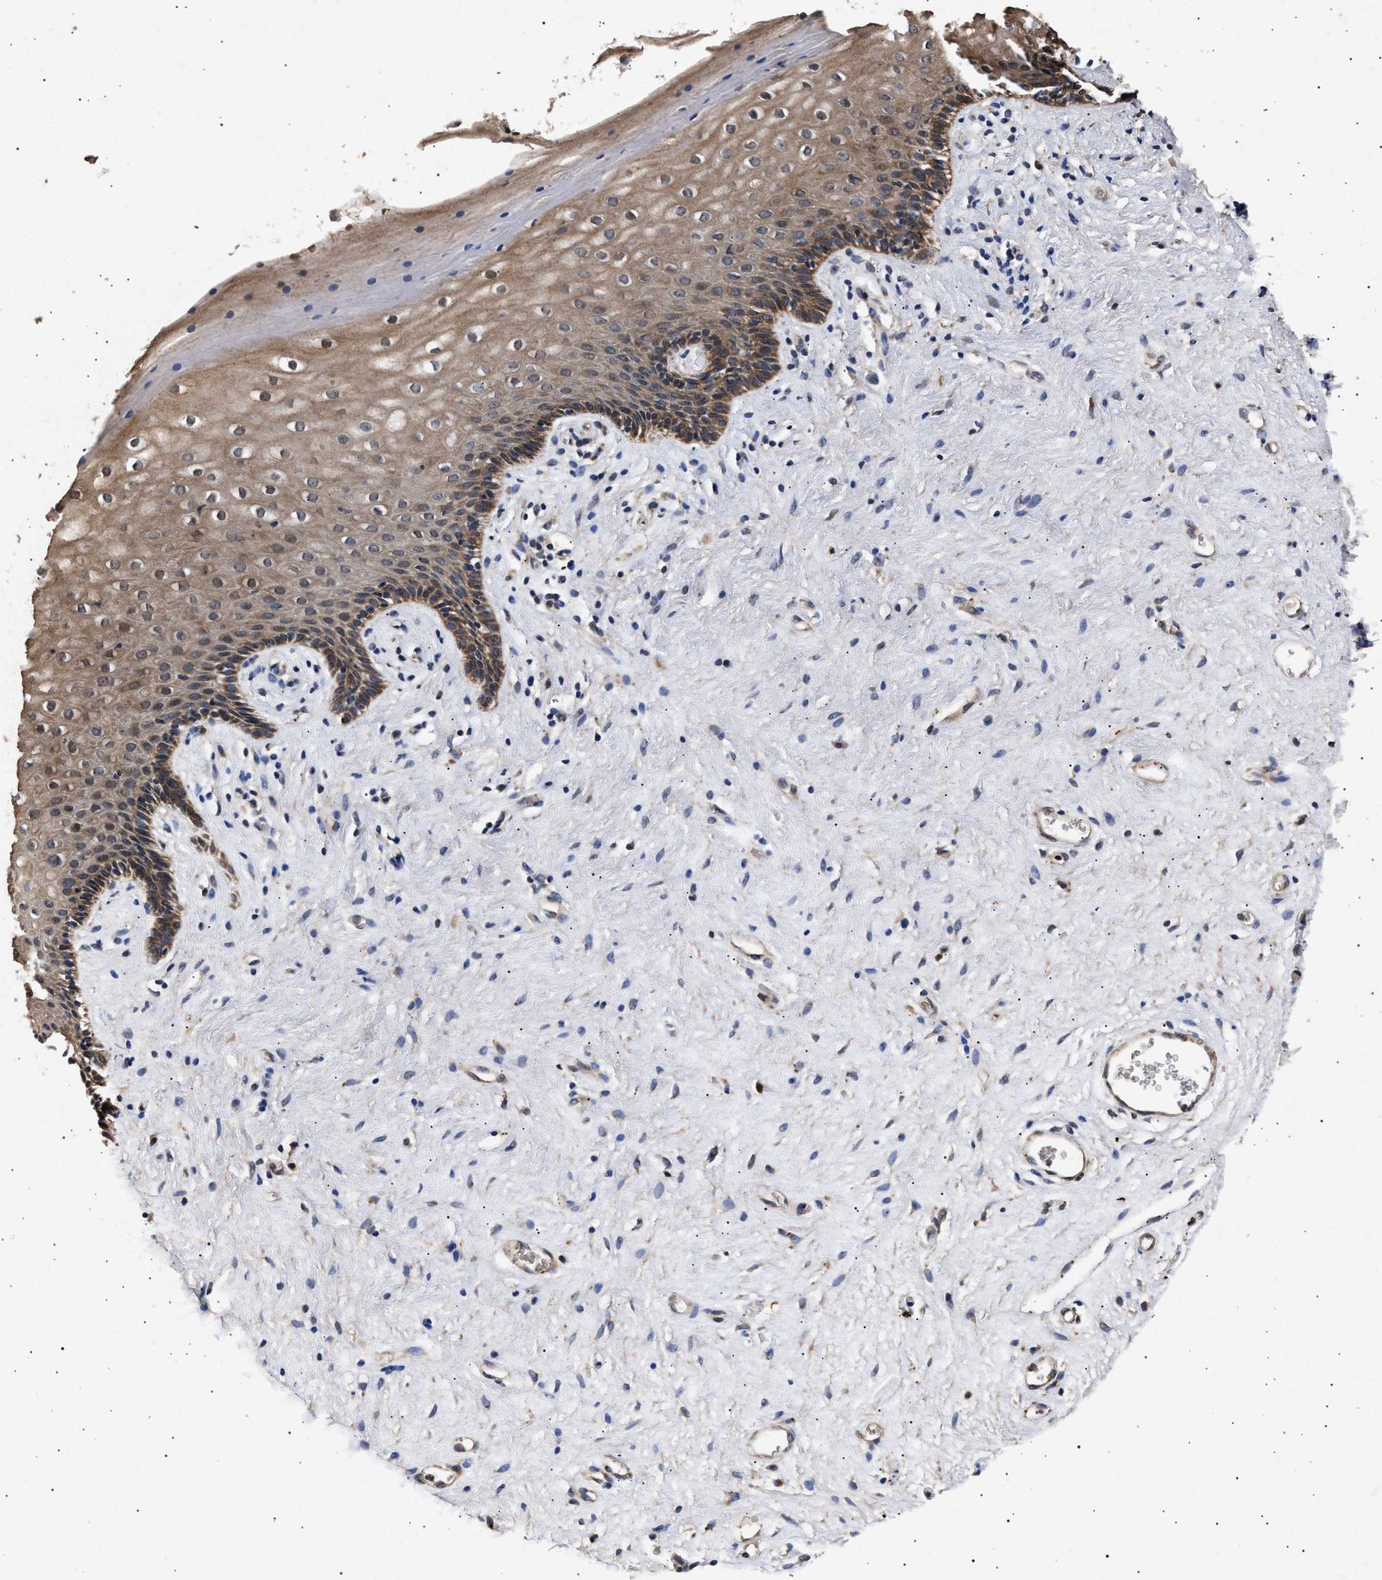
{"staining": {"intensity": "moderate", "quantity": ">75%", "location": "cytoplasmic/membranous"}, "tissue": "vagina", "cell_type": "Squamous epithelial cells", "image_type": "normal", "snomed": [{"axis": "morphology", "description": "Normal tissue, NOS"}, {"axis": "topography", "description": "Vagina"}], "caption": "Protein staining by immunohistochemistry demonstrates moderate cytoplasmic/membranous positivity in about >75% of squamous epithelial cells in benign vagina. The staining was performed using DAB, with brown indicating positive protein expression. Nuclei are stained blue with hematoxylin.", "gene": "ITGB5", "patient": {"sex": "female", "age": 44}}